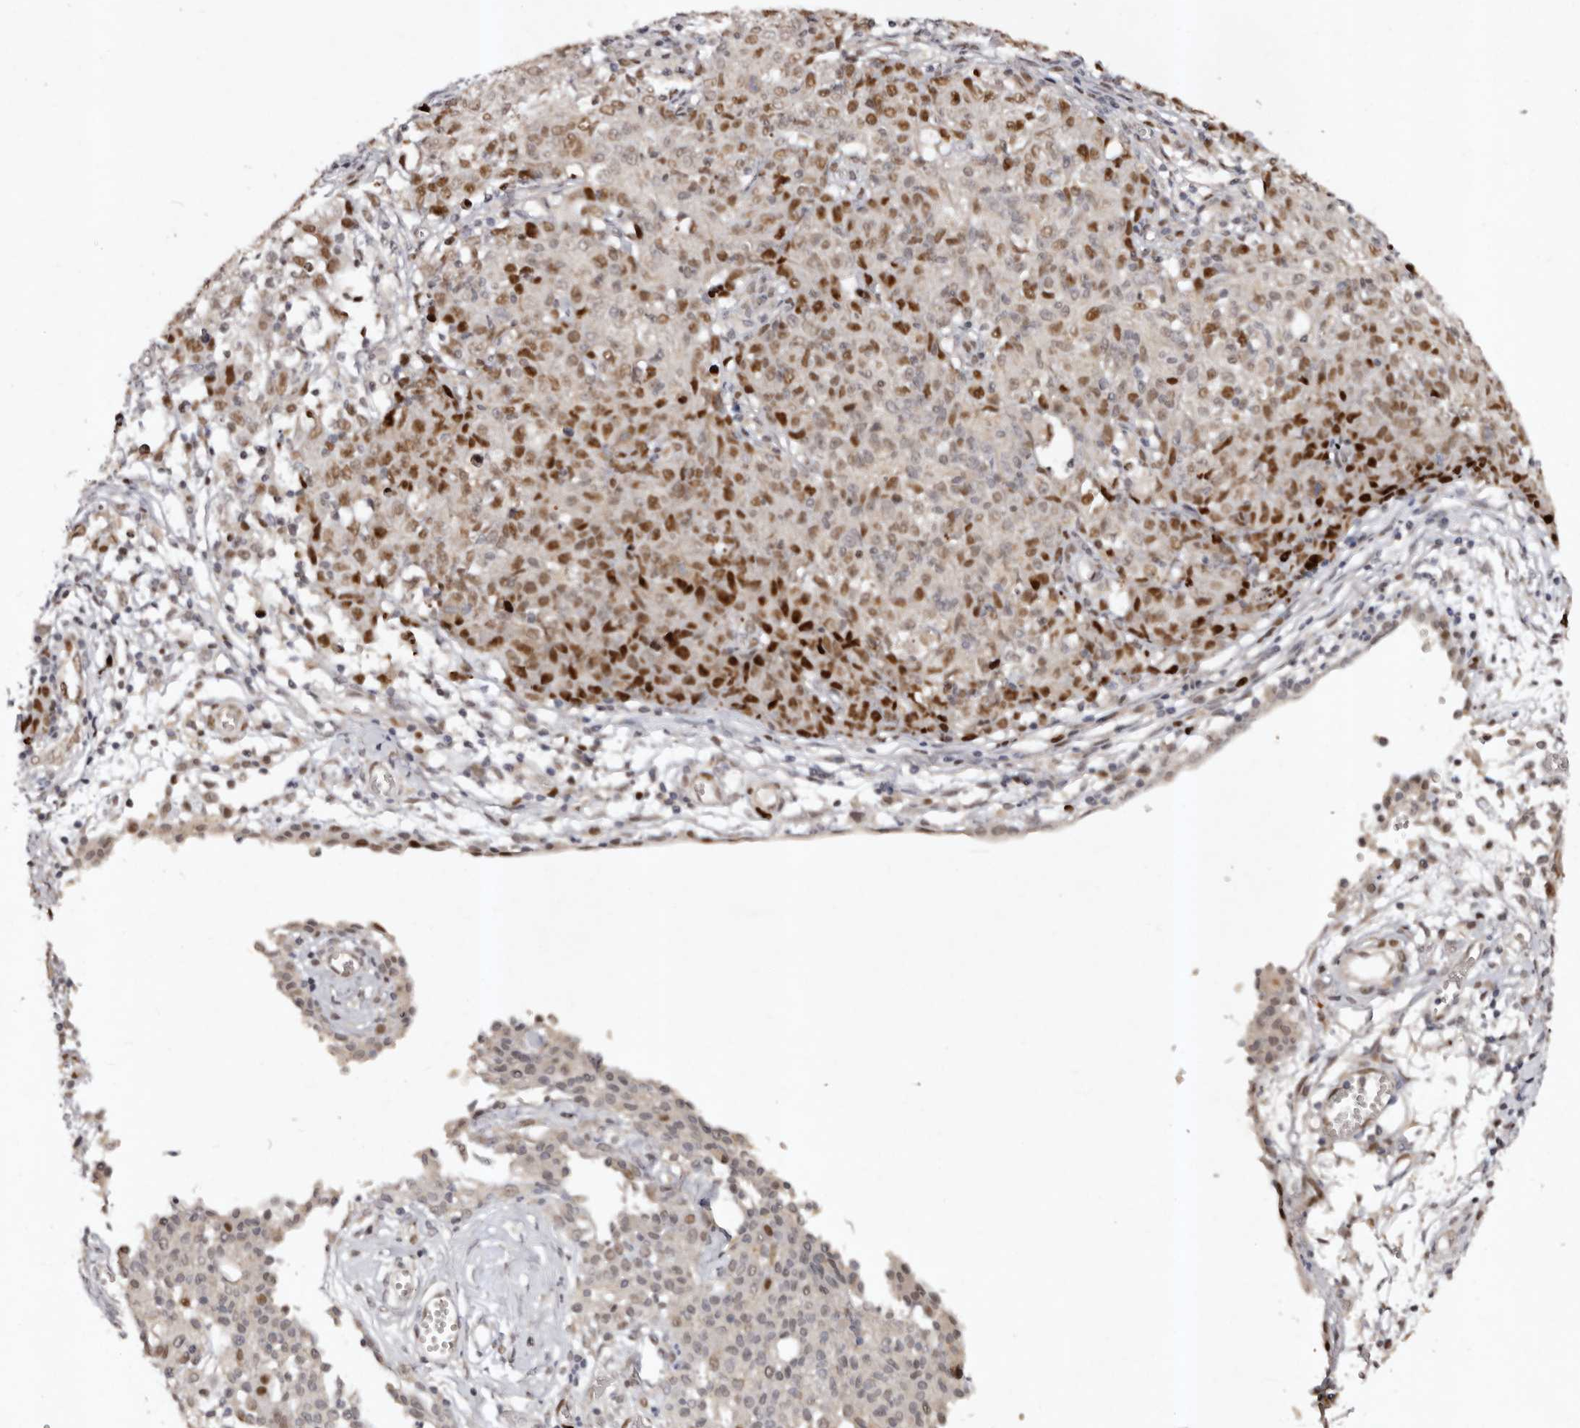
{"staining": {"intensity": "strong", "quantity": "25%-75%", "location": "nuclear"}, "tissue": "ovarian cancer", "cell_type": "Tumor cells", "image_type": "cancer", "snomed": [{"axis": "morphology", "description": "Carcinoma, endometroid"}, {"axis": "topography", "description": "Ovary"}], "caption": "Protein expression analysis of endometroid carcinoma (ovarian) displays strong nuclear positivity in approximately 25%-75% of tumor cells.", "gene": "KLF7", "patient": {"sex": "female", "age": 42}}